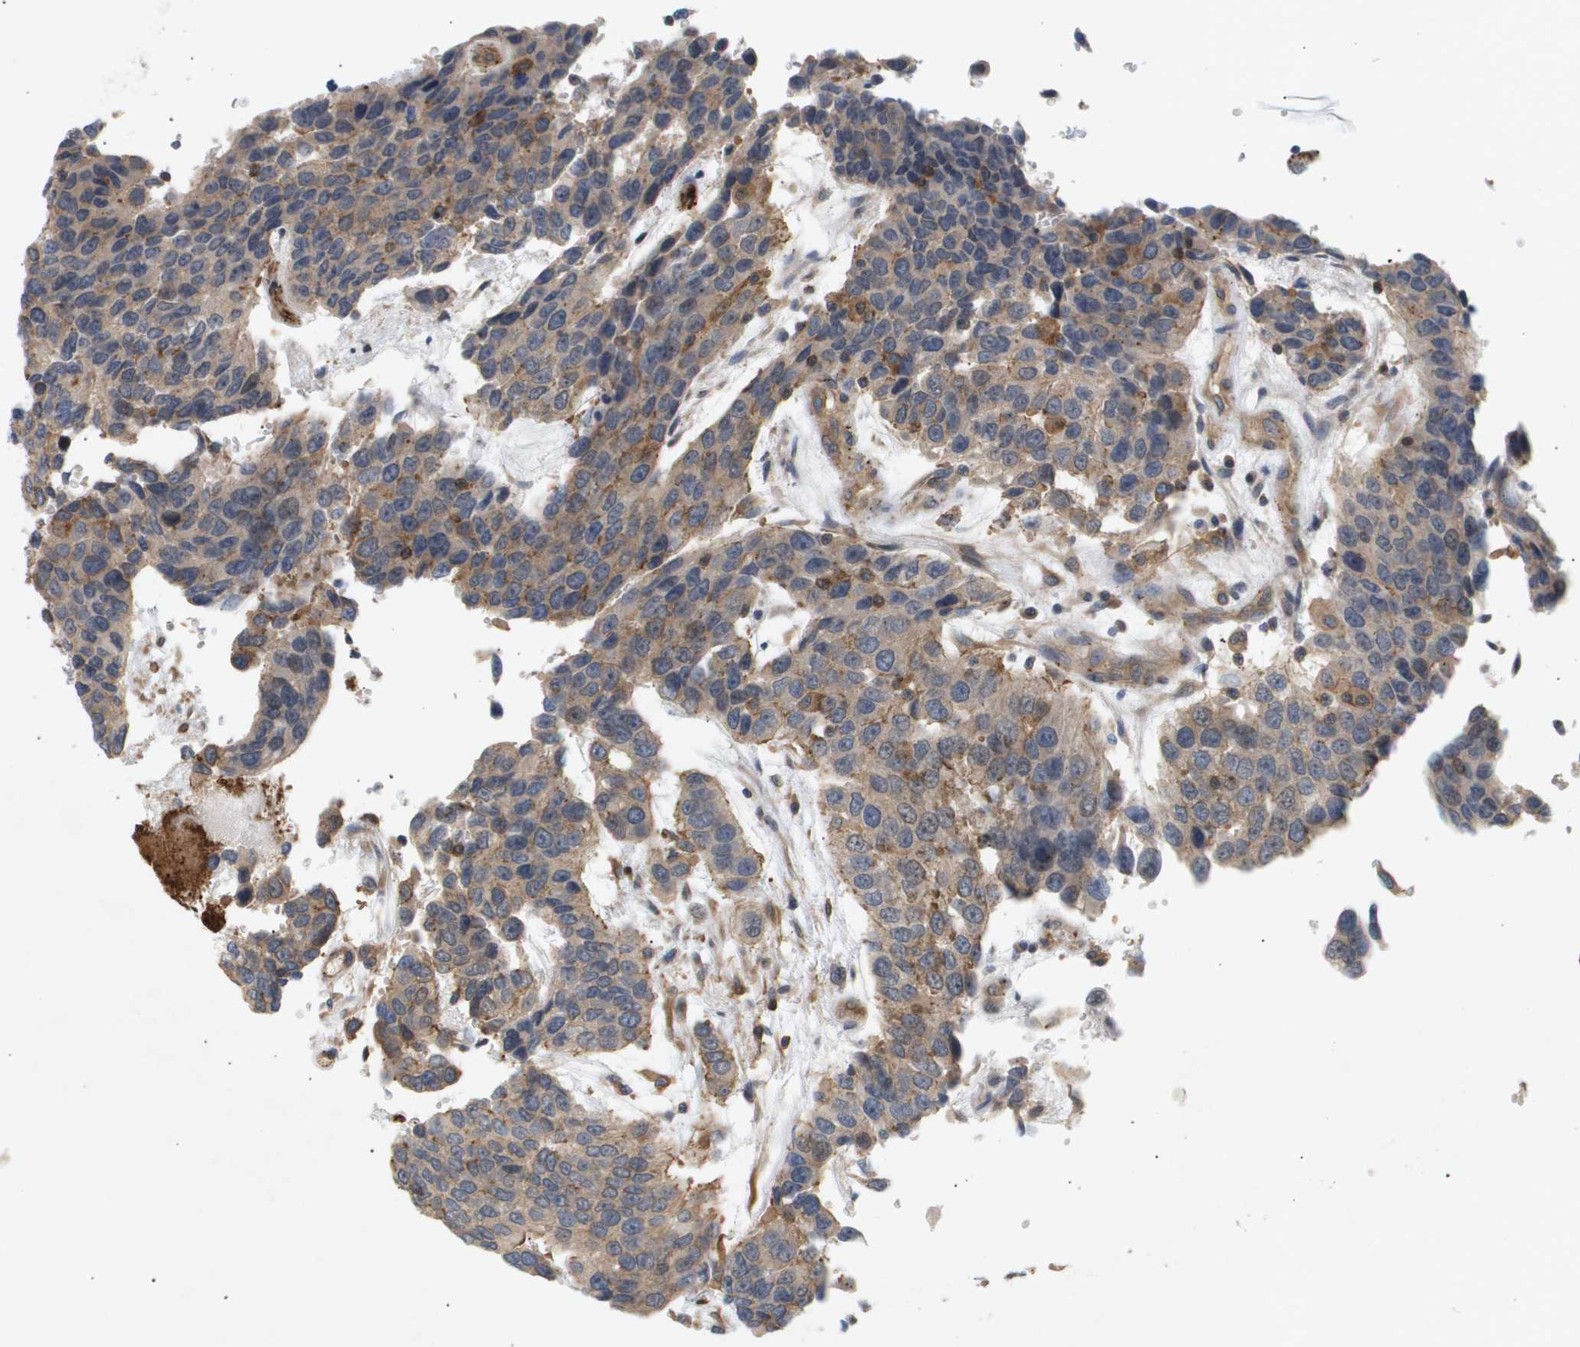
{"staining": {"intensity": "weak", "quantity": ">75%", "location": "cytoplasmic/membranous"}, "tissue": "urothelial cancer", "cell_type": "Tumor cells", "image_type": "cancer", "snomed": [{"axis": "morphology", "description": "Urothelial carcinoma, High grade"}, {"axis": "topography", "description": "Urinary bladder"}], "caption": "High-grade urothelial carcinoma stained with a protein marker reveals weak staining in tumor cells.", "gene": "CORO2B", "patient": {"sex": "female", "age": 80}}